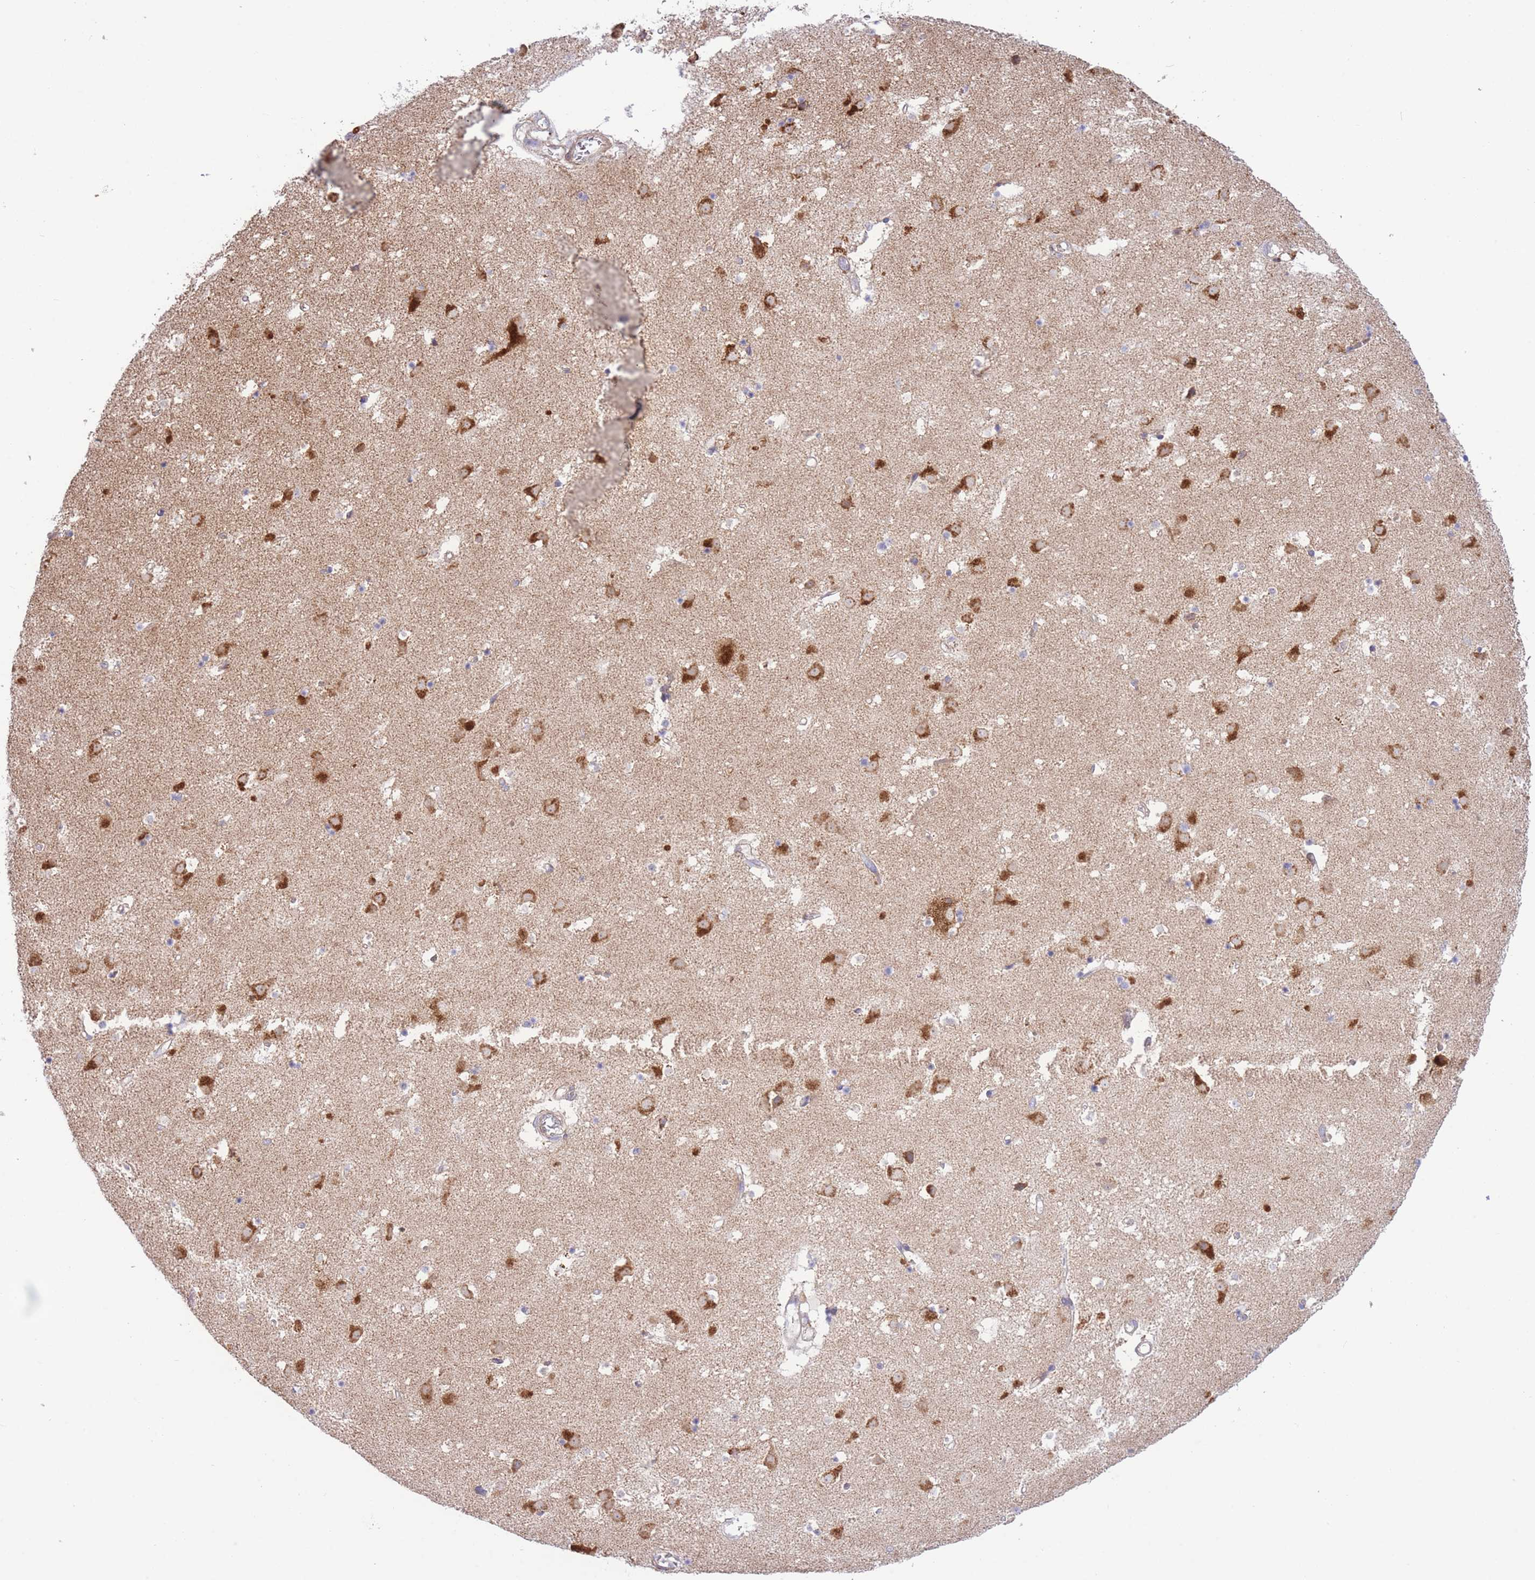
{"staining": {"intensity": "negative", "quantity": "none", "location": "none"}, "tissue": "caudate", "cell_type": "Glial cells", "image_type": "normal", "snomed": [{"axis": "morphology", "description": "Normal tissue, NOS"}, {"axis": "topography", "description": "Lateral ventricle wall"}], "caption": "Caudate was stained to show a protein in brown. There is no significant staining in glial cells. The staining was performed using DAB (3,3'-diaminobenzidine) to visualize the protein expression in brown, while the nuclei were stained in blue with hematoxylin (Magnification: 20x).", "gene": "ATP13A2", "patient": {"sex": "male", "age": 58}}